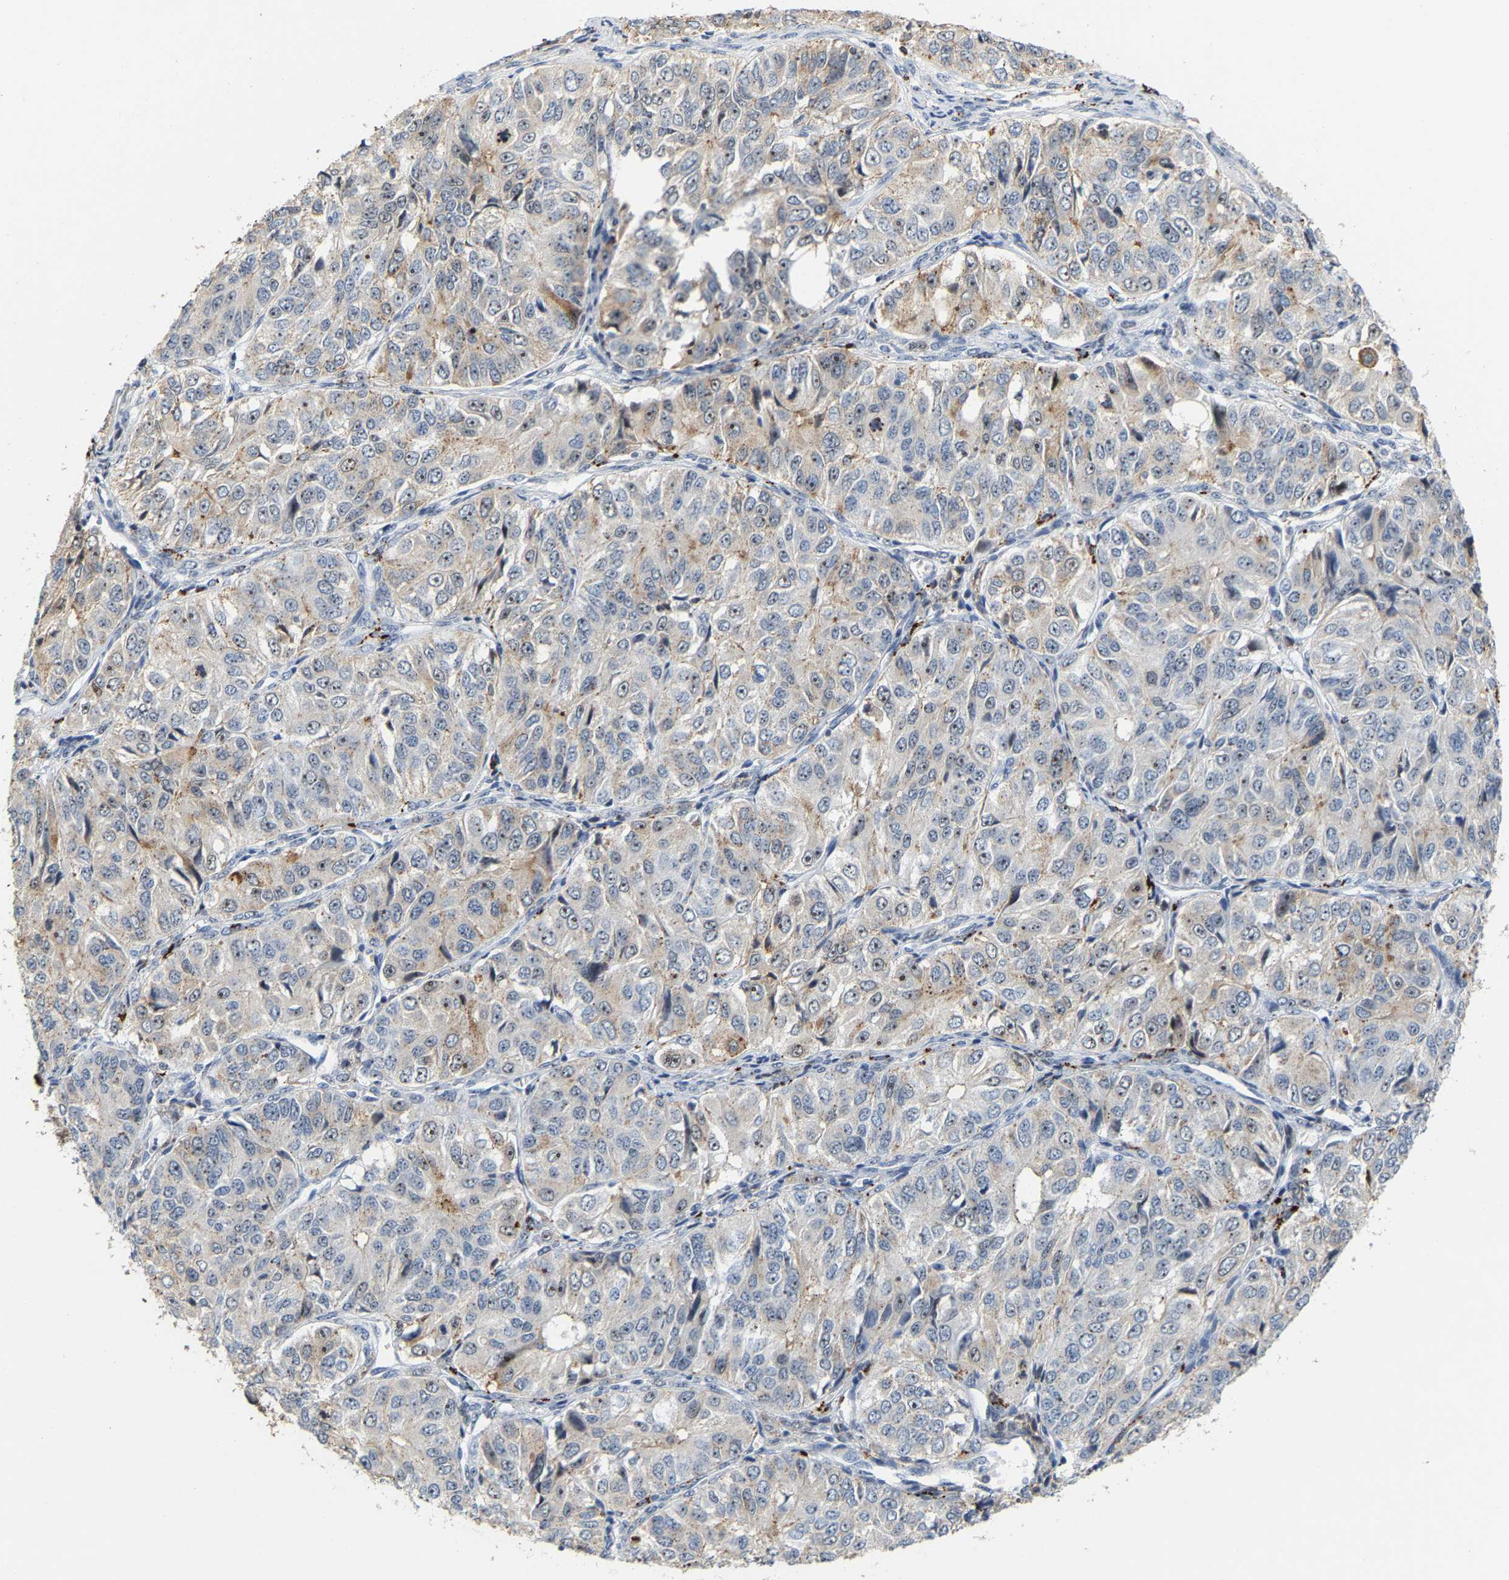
{"staining": {"intensity": "weak", "quantity": "25%-75%", "location": "cytoplasmic/membranous,nuclear"}, "tissue": "ovarian cancer", "cell_type": "Tumor cells", "image_type": "cancer", "snomed": [{"axis": "morphology", "description": "Carcinoma, endometroid"}, {"axis": "topography", "description": "Ovary"}], "caption": "The photomicrograph displays staining of endometroid carcinoma (ovarian), revealing weak cytoplasmic/membranous and nuclear protein expression (brown color) within tumor cells.", "gene": "NOP58", "patient": {"sex": "female", "age": 51}}